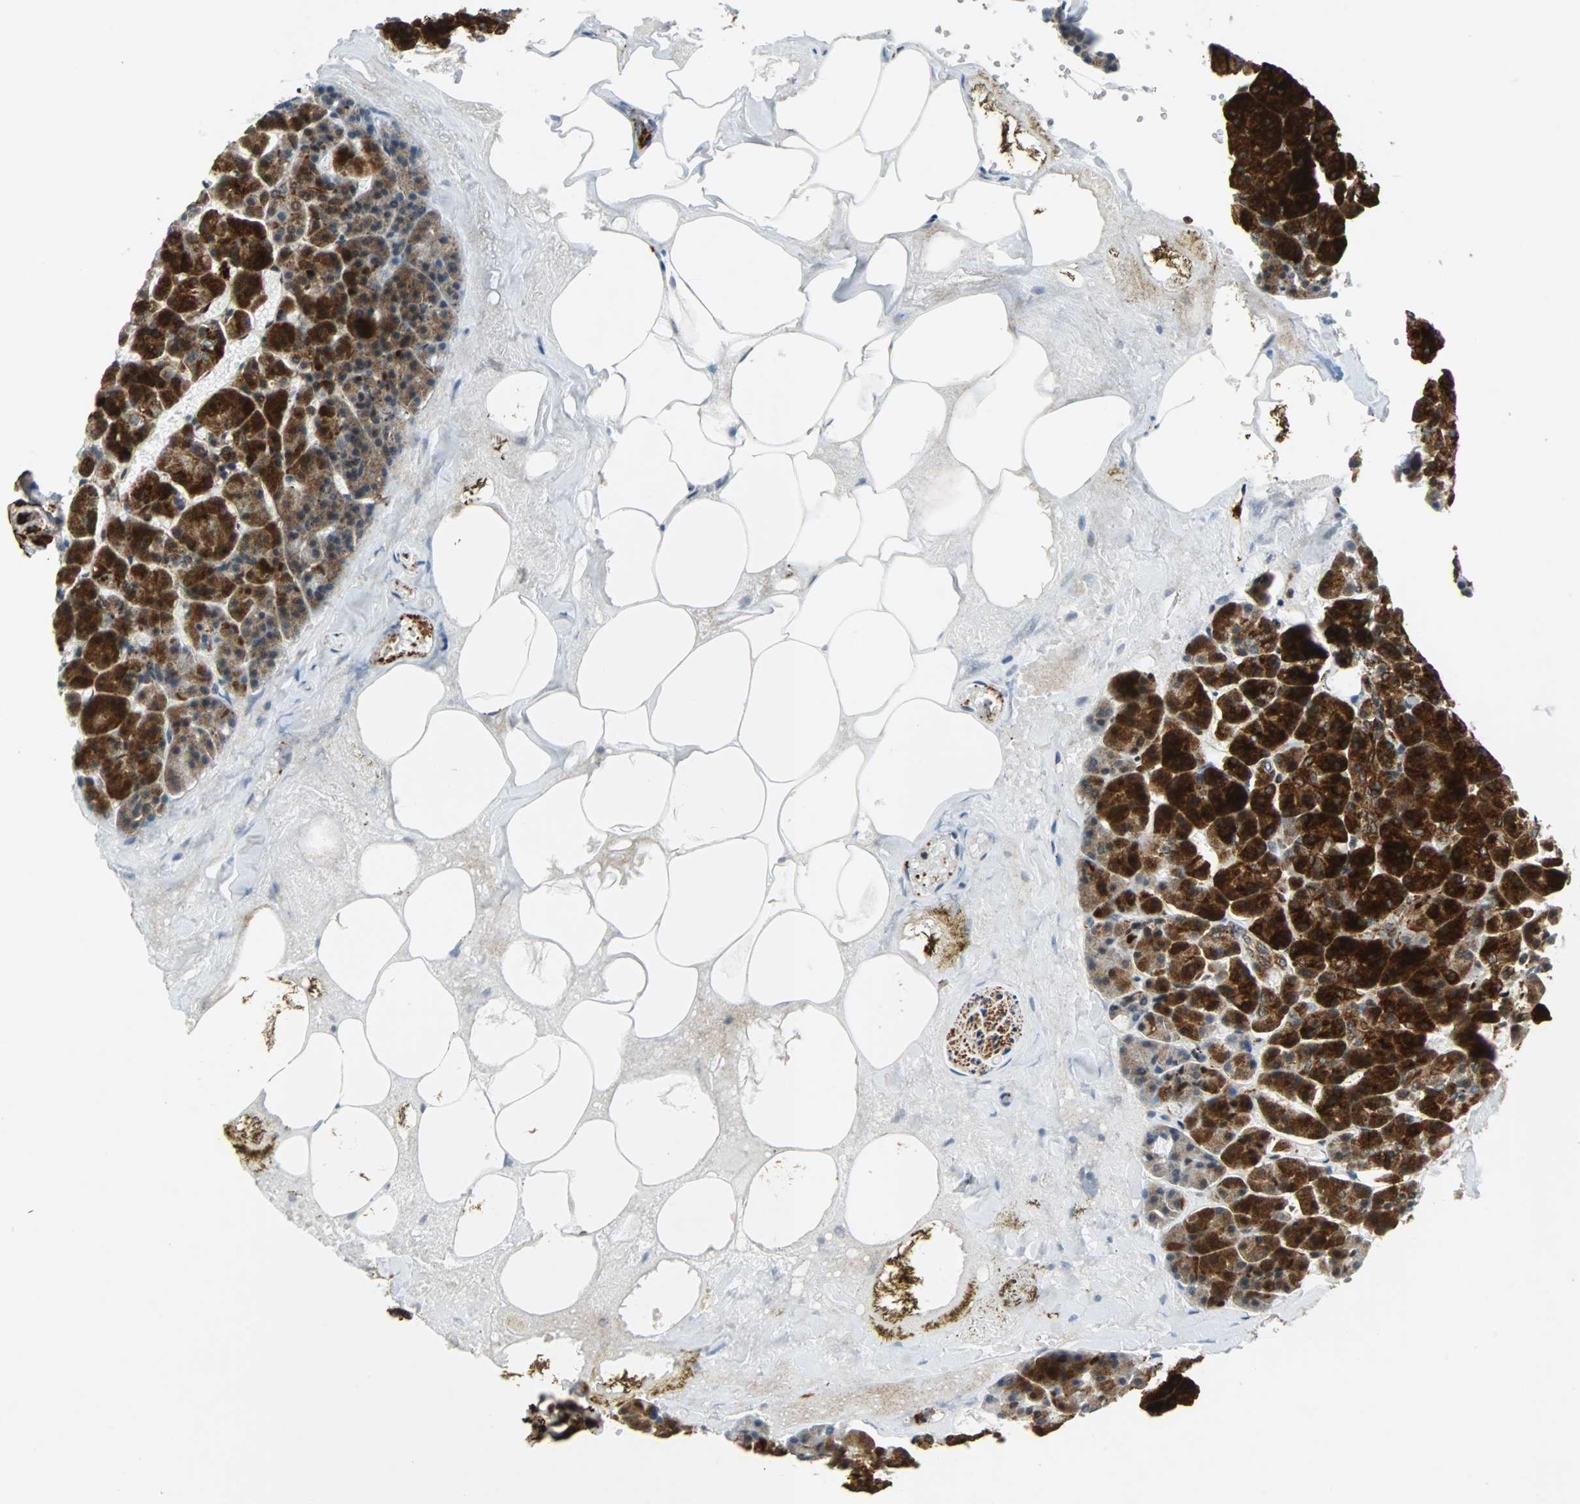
{"staining": {"intensity": "strong", "quantity": ">75%", "location": "cytoplasmic/membranous"}, "tissue": "pancreas", "cell_type": "Exocrine glandular cells", "image_type": "normal", "snomed": [{"axis": "morphology", "description": "Normal tissue, NOS"}, {"axis": "topography", "description": "Pancreas"}], "caption": "There is high levels of strong cytoplasmic/membranous staining in exocrine glandular cells of benign pancreas, as demonstrated by immunohistochemical staining (brown color).", "gene": "TUBA4A", "patient": {"sex": "female", "age": 35}}